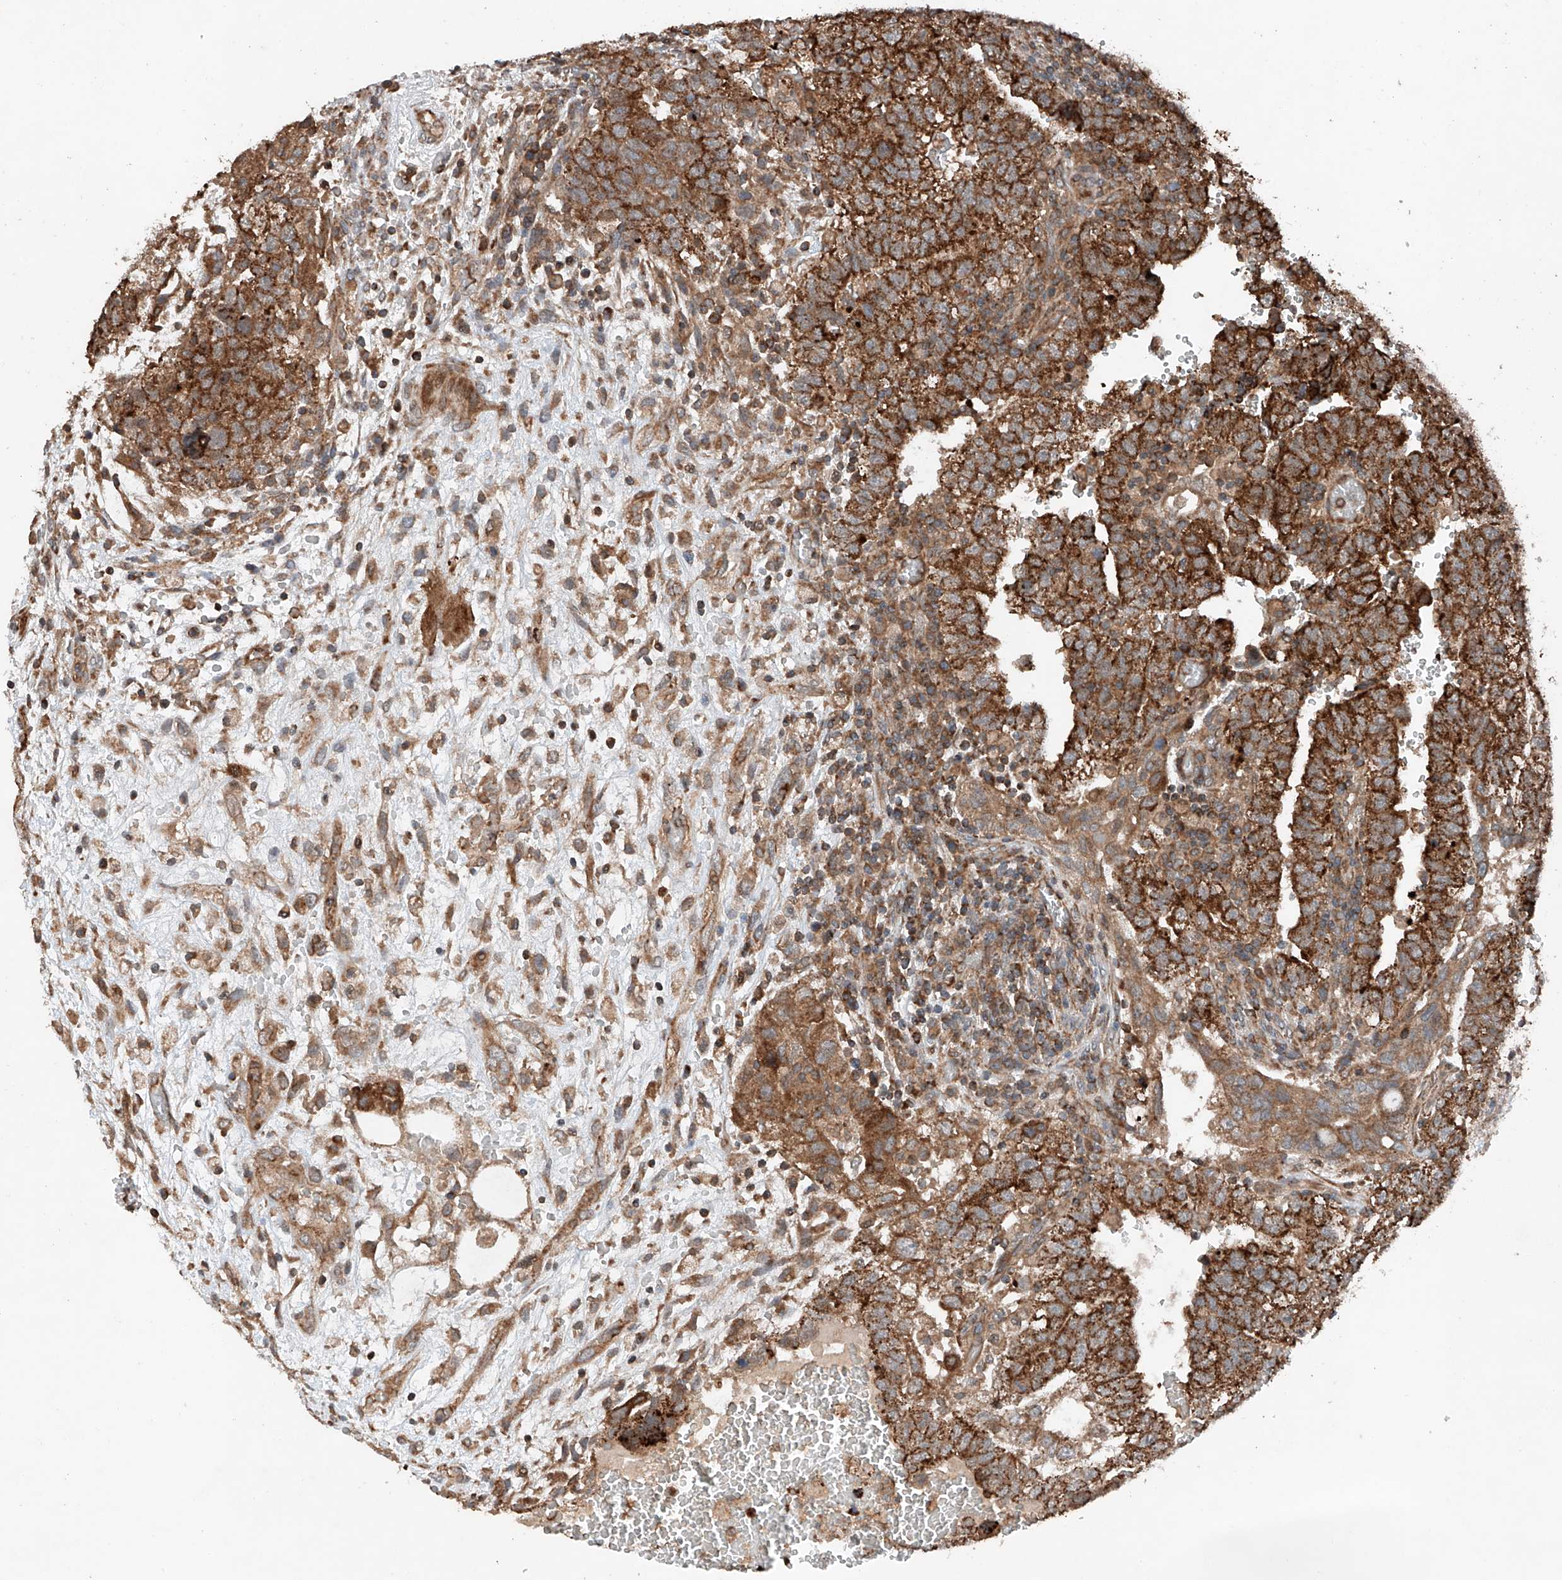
{"staining": {"intensity": "strong", "quantity": ">75%", "location": "cytoplasmic/membranous"}, "tissue": "testis cancer", "cell_type": "Tumor cells", "image_type": "cancer", "snomed": [{"axis": "morphology", "description": "Carcinoma, Embryonal, NOS"}, {"axis": "topography", "description": "Testis"}], "caption": "An IHC micrograph of tumor tissue is shown. Protein staining in brown highlights strong cytoplasmic/membranous positivity in testis embryonal carcinoma within tumor cells.", "gene": "AP4B1", "patient": {"sex": "male", "age": 37}}